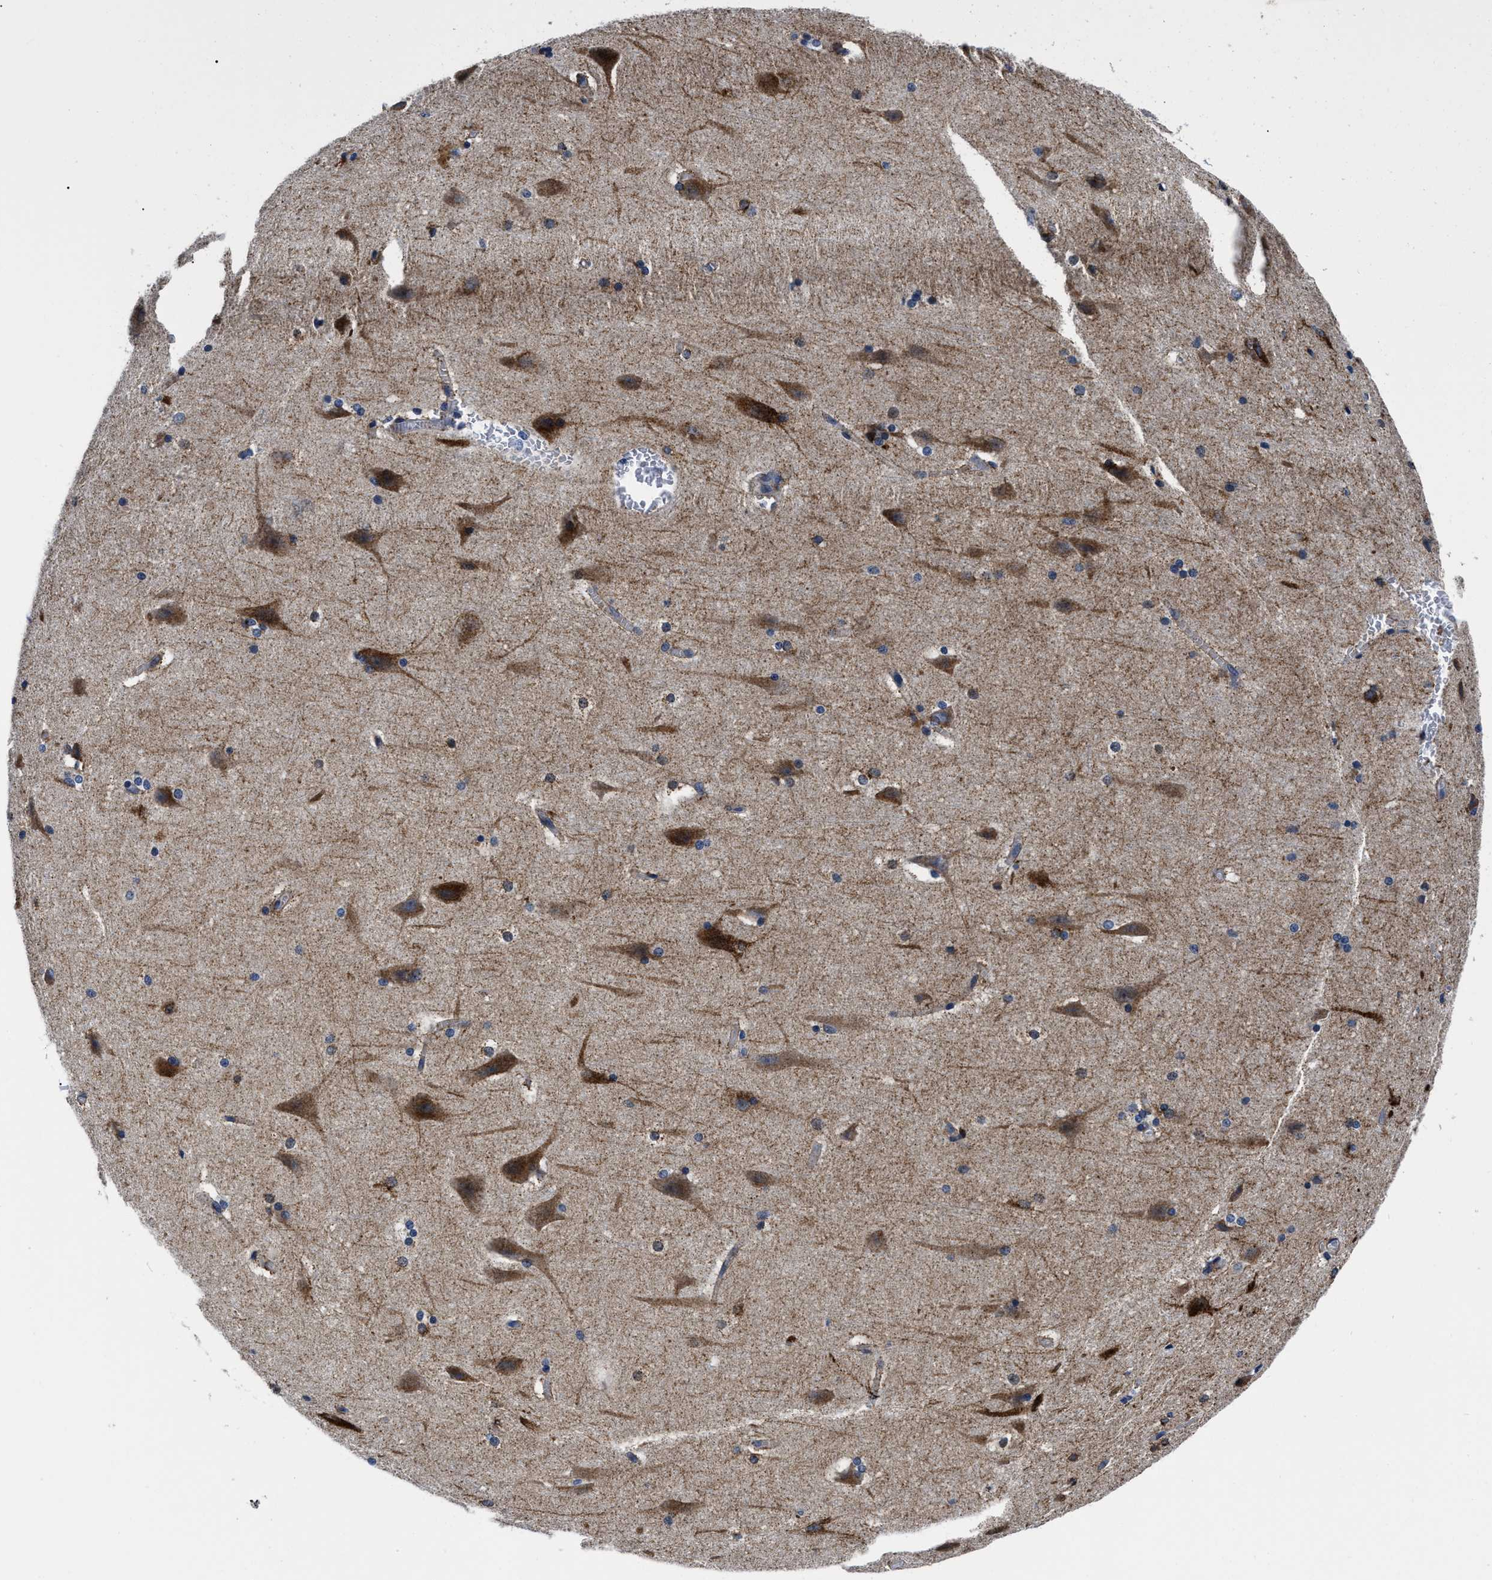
{"staining": {"intensity": "negative", "quantity": "none", "location": "none"}, "tissue": "cerebral cortex", "cell_type": "Endothelial cells", "image_type": "normal", "snomed": [{"axis": "morphology", "description": "Normal tissue, NOS"}, {"axis": "topography", "description": "Cerebral cortex"}, {"axis": "topography", "description": "Hippocampus"}], "caption": "The micrograph displays no significant staining in endothelial cells of cerebral cortex. (Immunohistochemistry (ihc), brightfield microscopy, high magnification).", "gene": "SLC35F1", "patient": {"sex": "female", "age": 19}}